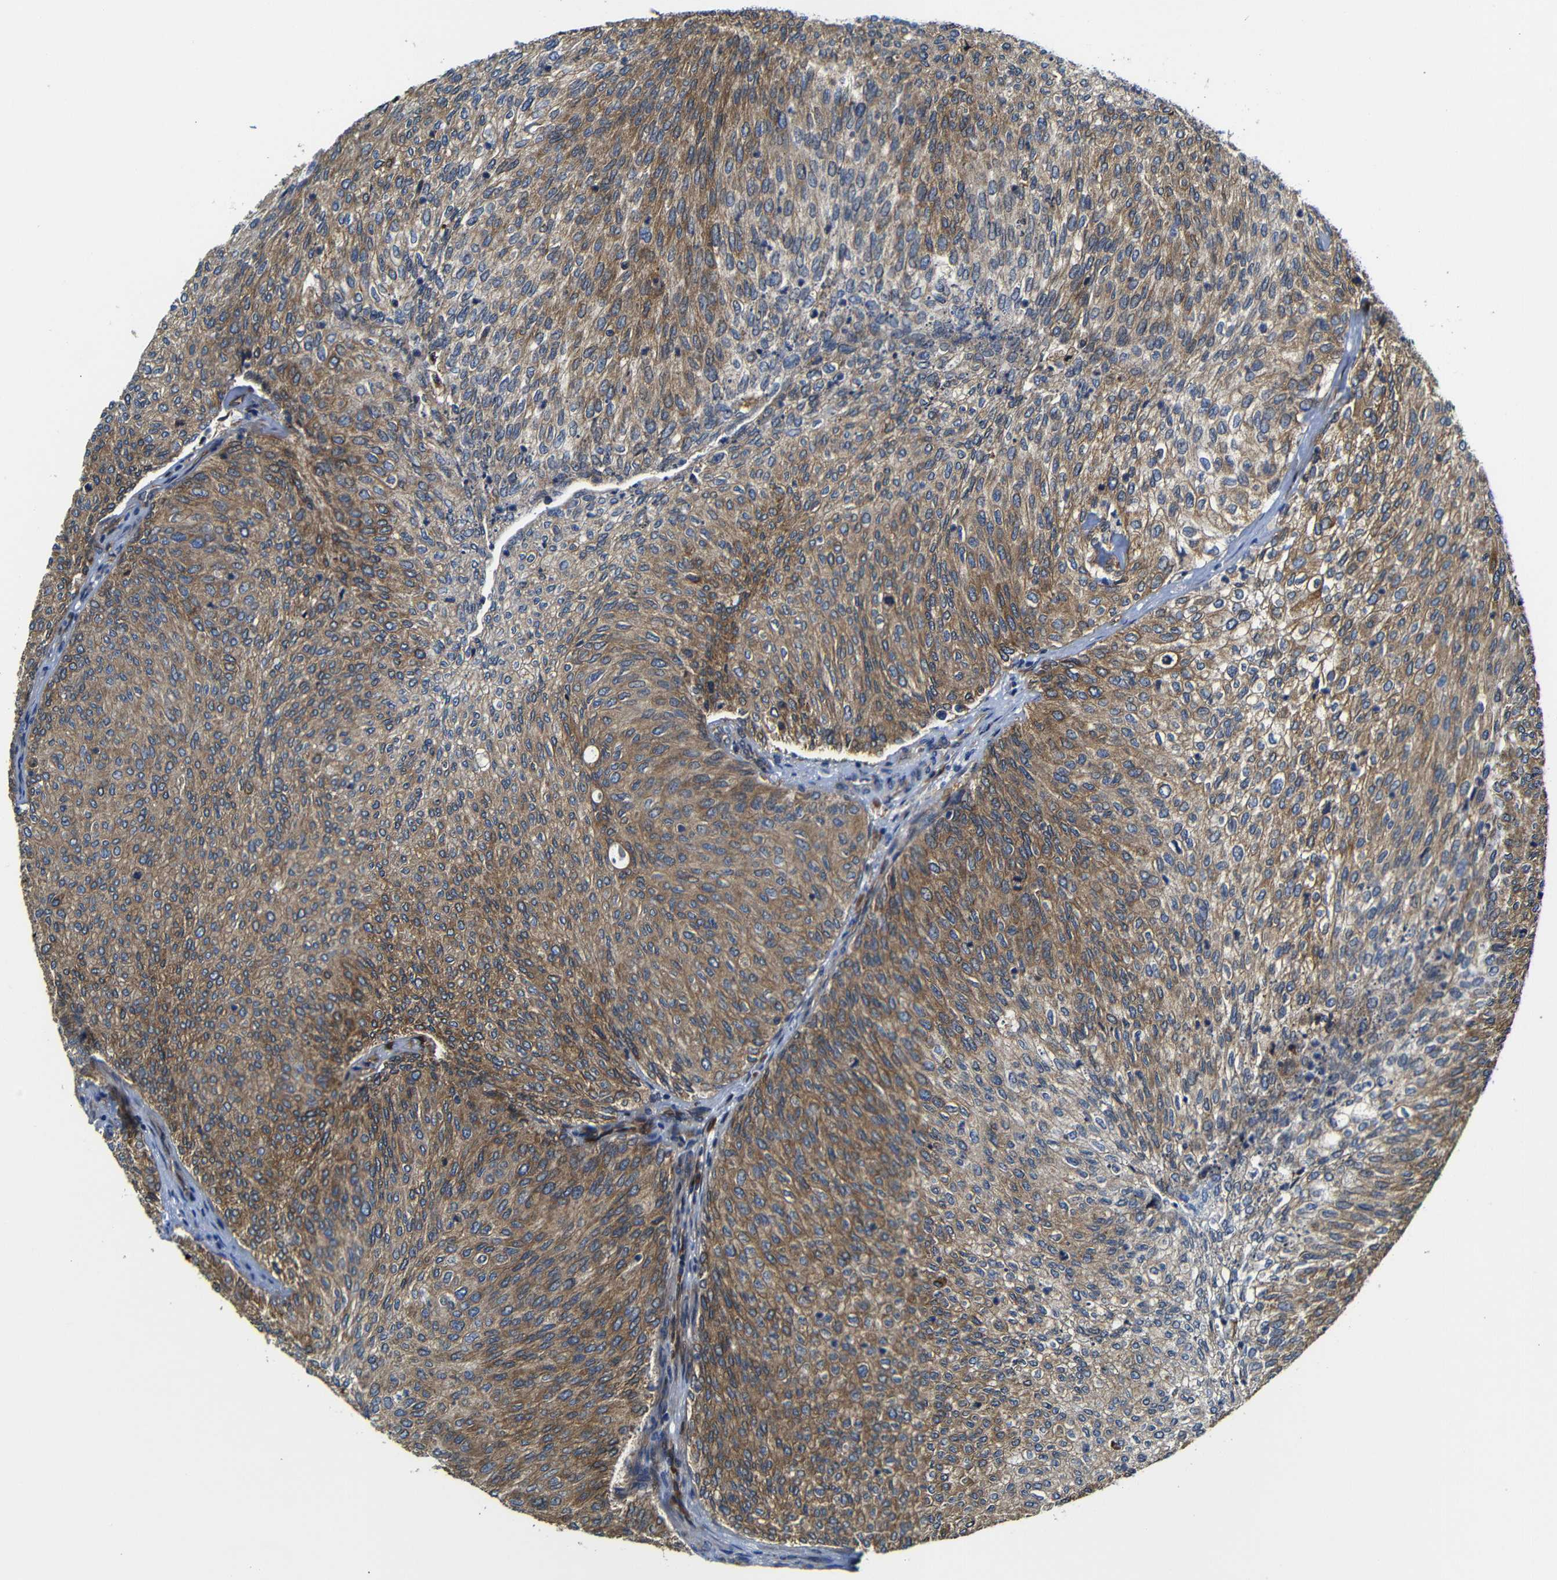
{"staining": {"intensity": "moderate", "quantity": ">75%", "location": "cytoplasmic/membranous"}, "tissue": "urothelial cancer", "cell_type": "Tumor cells", "image_type": "cancer", "snomed": [{"axis": "morphology", "description": "Urothelial carcinoma, Low grade"}, {"axis": "topography", "description": "Urinary bladder"}], "caption": "Approximately >75% of tumor cells in urothelial cancer show moderate cytoplasmic/membranous protein positivity as visualized by brown immunohistochemical staining.", "gene": "CLCC1", "patient": {"sex": "female", "age": 79}}